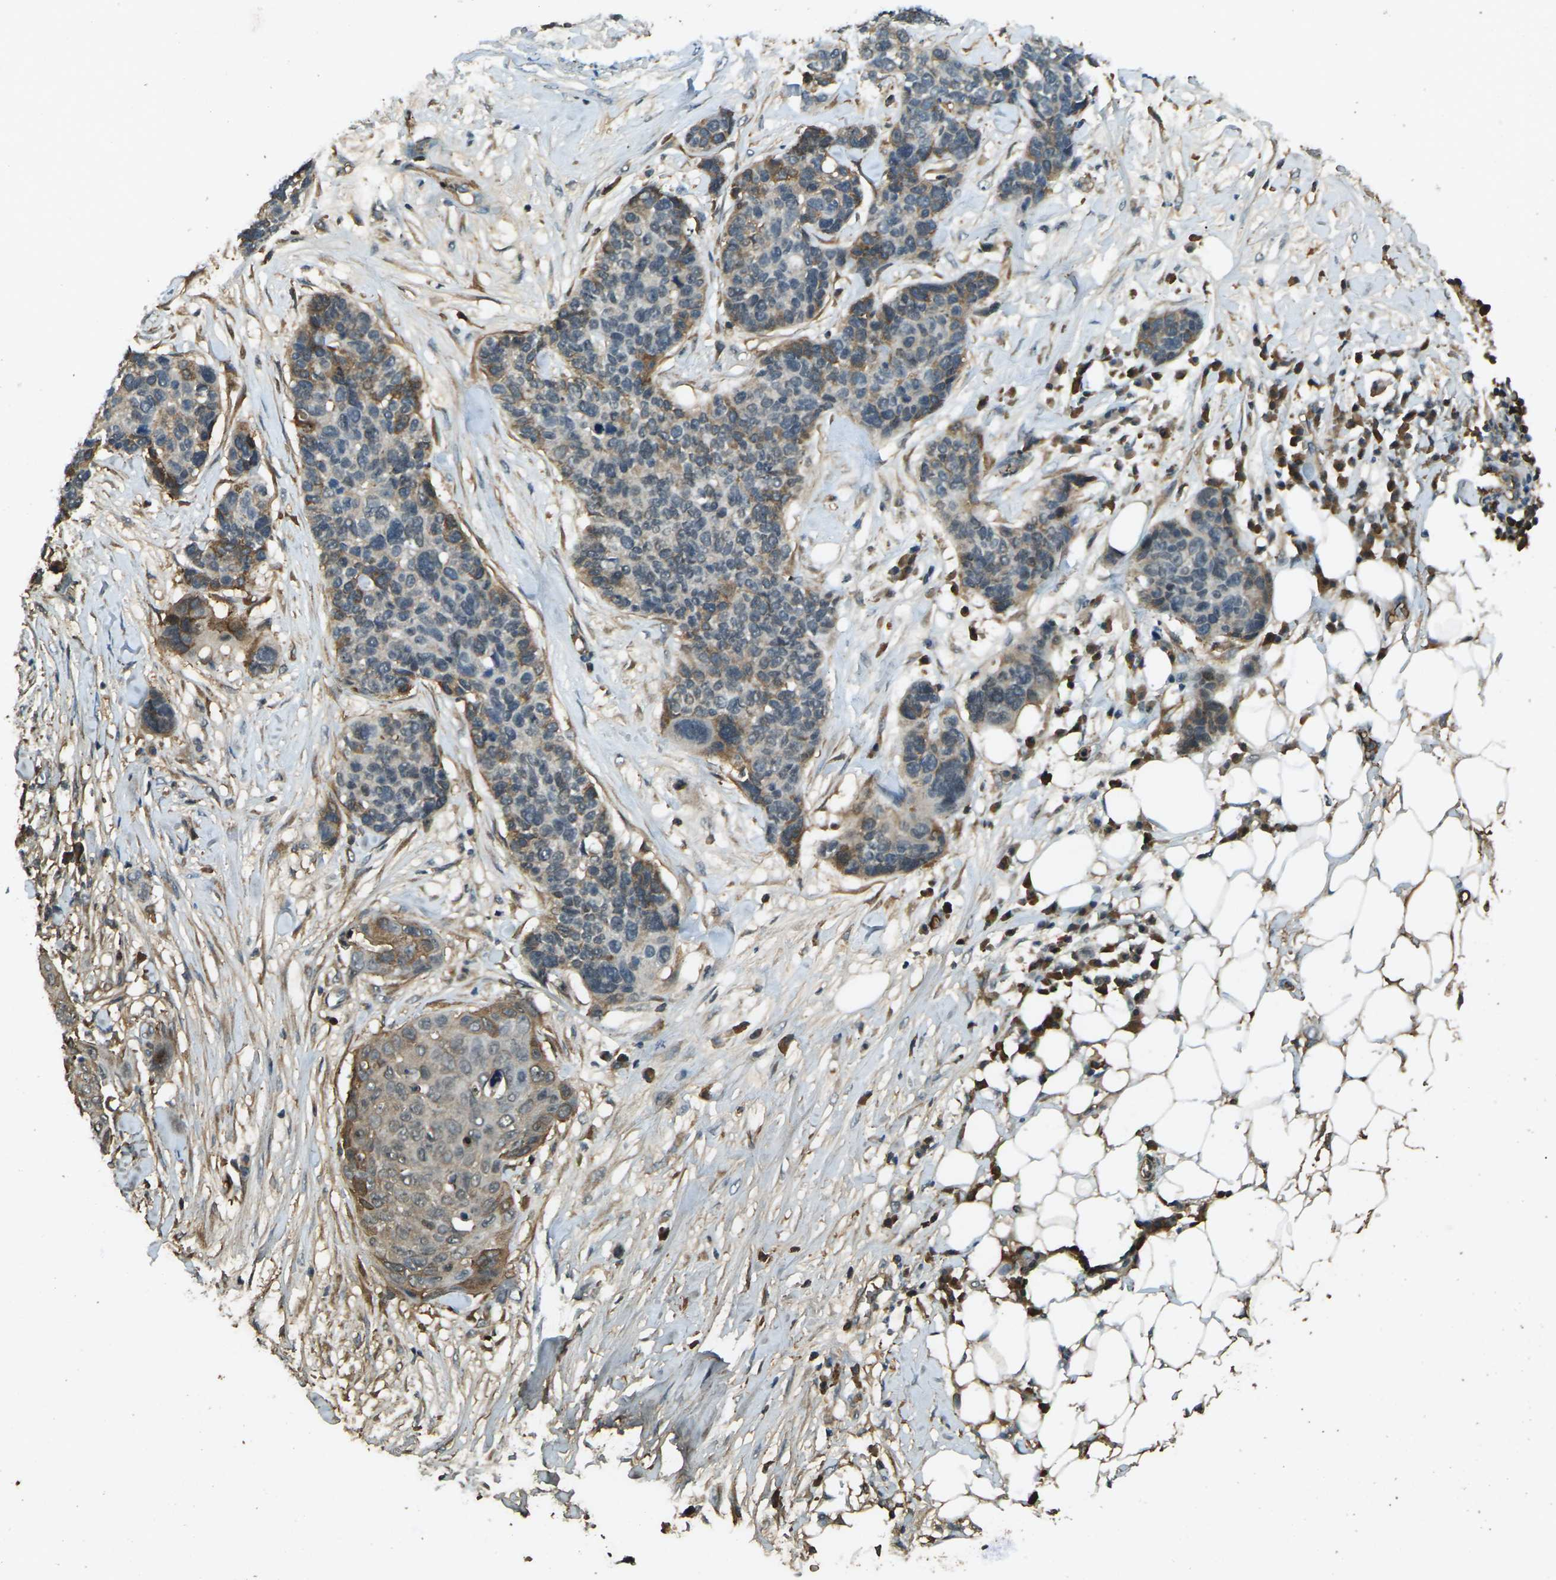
{"staining": {"intensity": "moderate", "quantity": "25%-75%", "location": "cytoplasmic/membranous"}, "tissue": "skin cancer", "cell_type": "Tumor cells", "image_type": "cancer", "snomed": [{"axis": "morphology", "description": "Squamous cell carcinoma in situ, NOS"}, {"axis": "morphology", "description": "Squamous cell carcinoma, NOS"}, {"axis": "topography", "description": "Skin"}], "caption": "Squamous cell carcinoma (skin) was stained to show a protein in brown. There is medium levels of moderate cytoplasmic/membranous positivity in approximately 25%-75% of tumor cells. The staining was performed using DAB to visualize the protein expression in brown, while the nuclei were stained in blue with hematoxylin (Magnification: 20x).", "gene": "CYP1B1", "patient": {"sex": "male", "age": 93}}